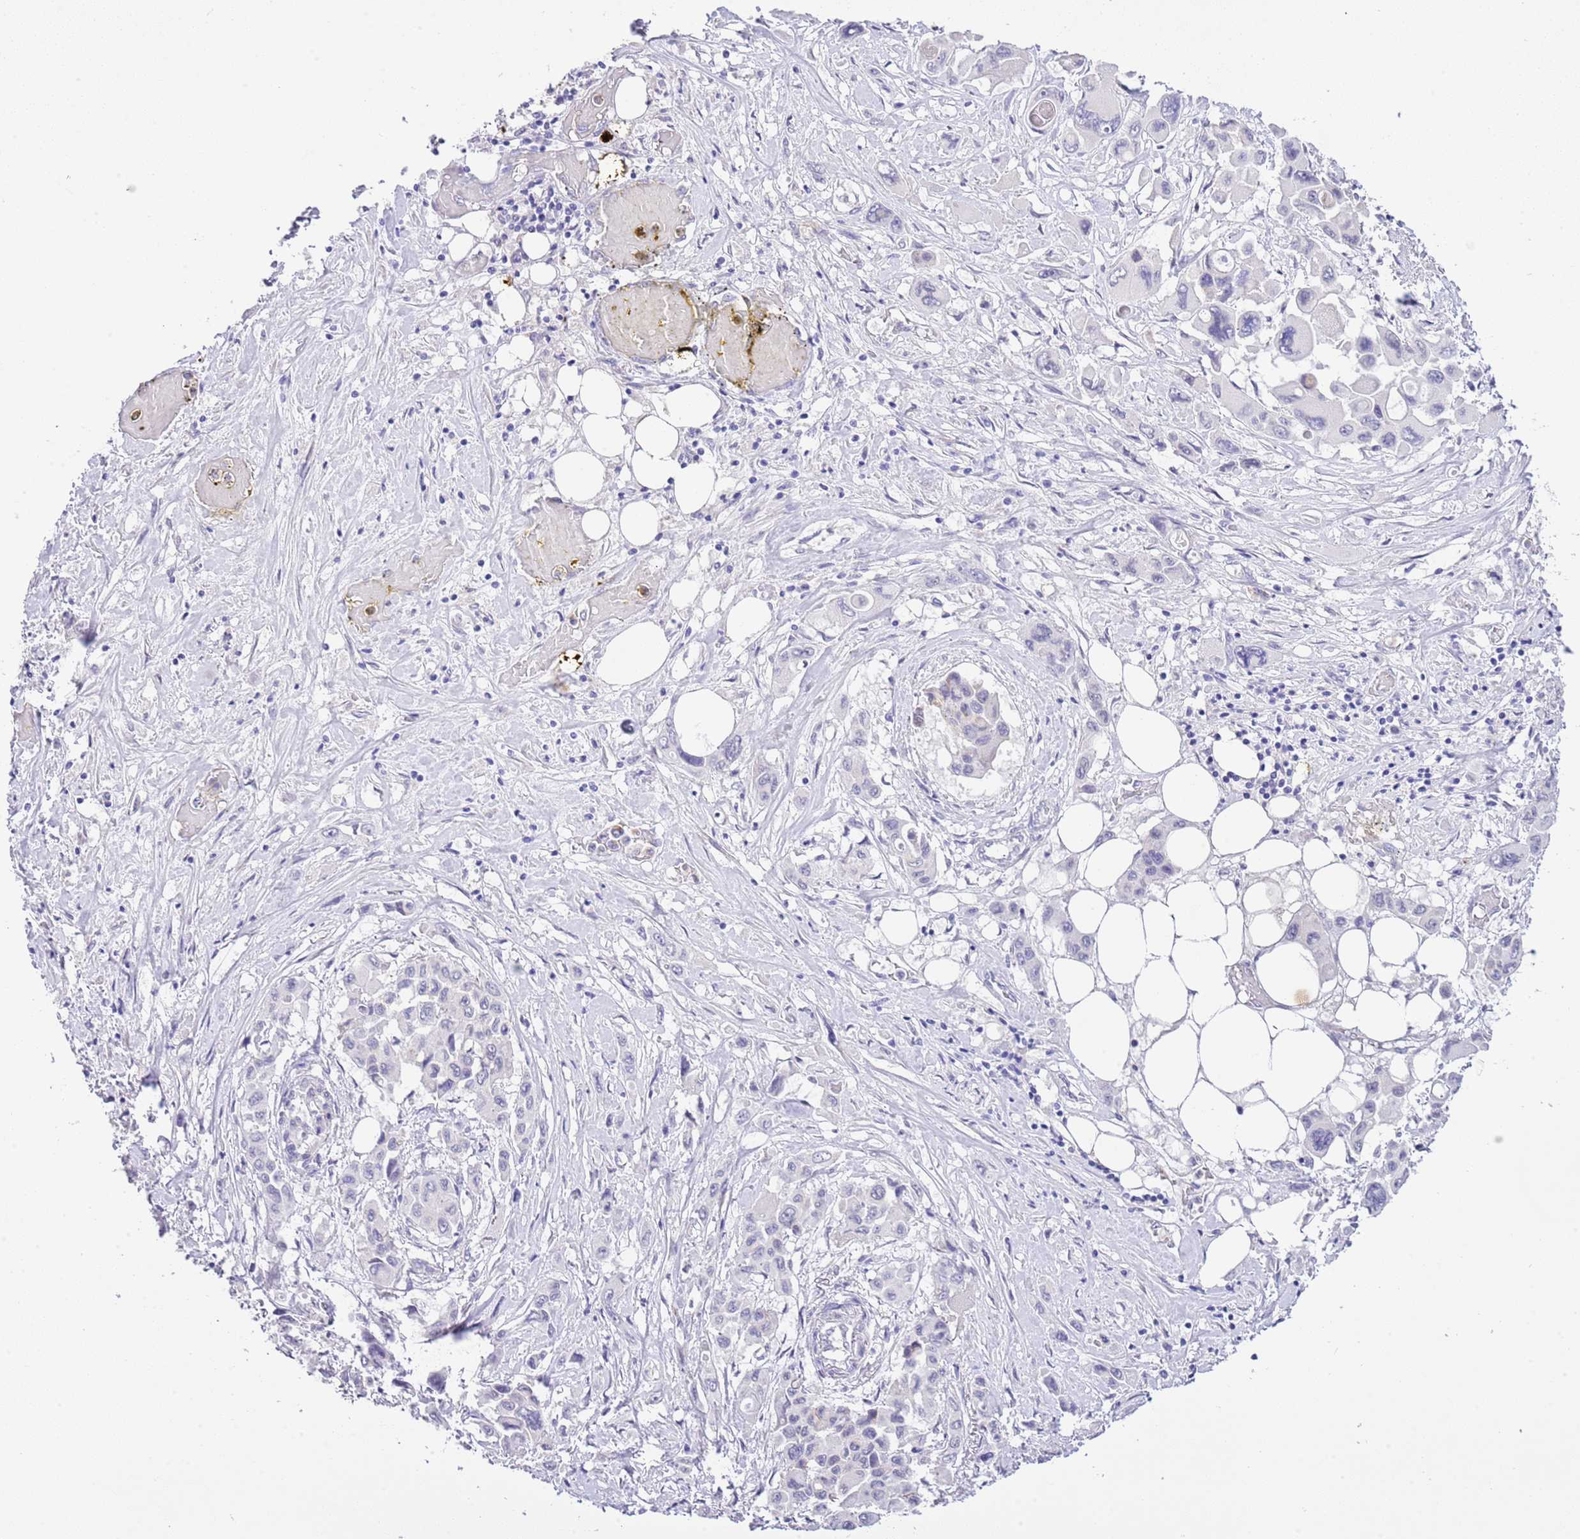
{"staining": {"intensity": "negative", "quantity": "none", "location": "none"}, "tissue": "pancreatic cancer", "cell_type": "Tumor cells", "image_type": "cancer", "snomed": [{"axis": "morphology", "description": "Adenocarcinoma, NOS"}, {"axis": "topography", "description": "Pancreas"}], "caption": "Pancreatic cancer stained for a protein using immunohistochemistry reveals no staining tumor cells.", "gene": "OR2Z1", "patient": {"sex": "male", "age": 92}}